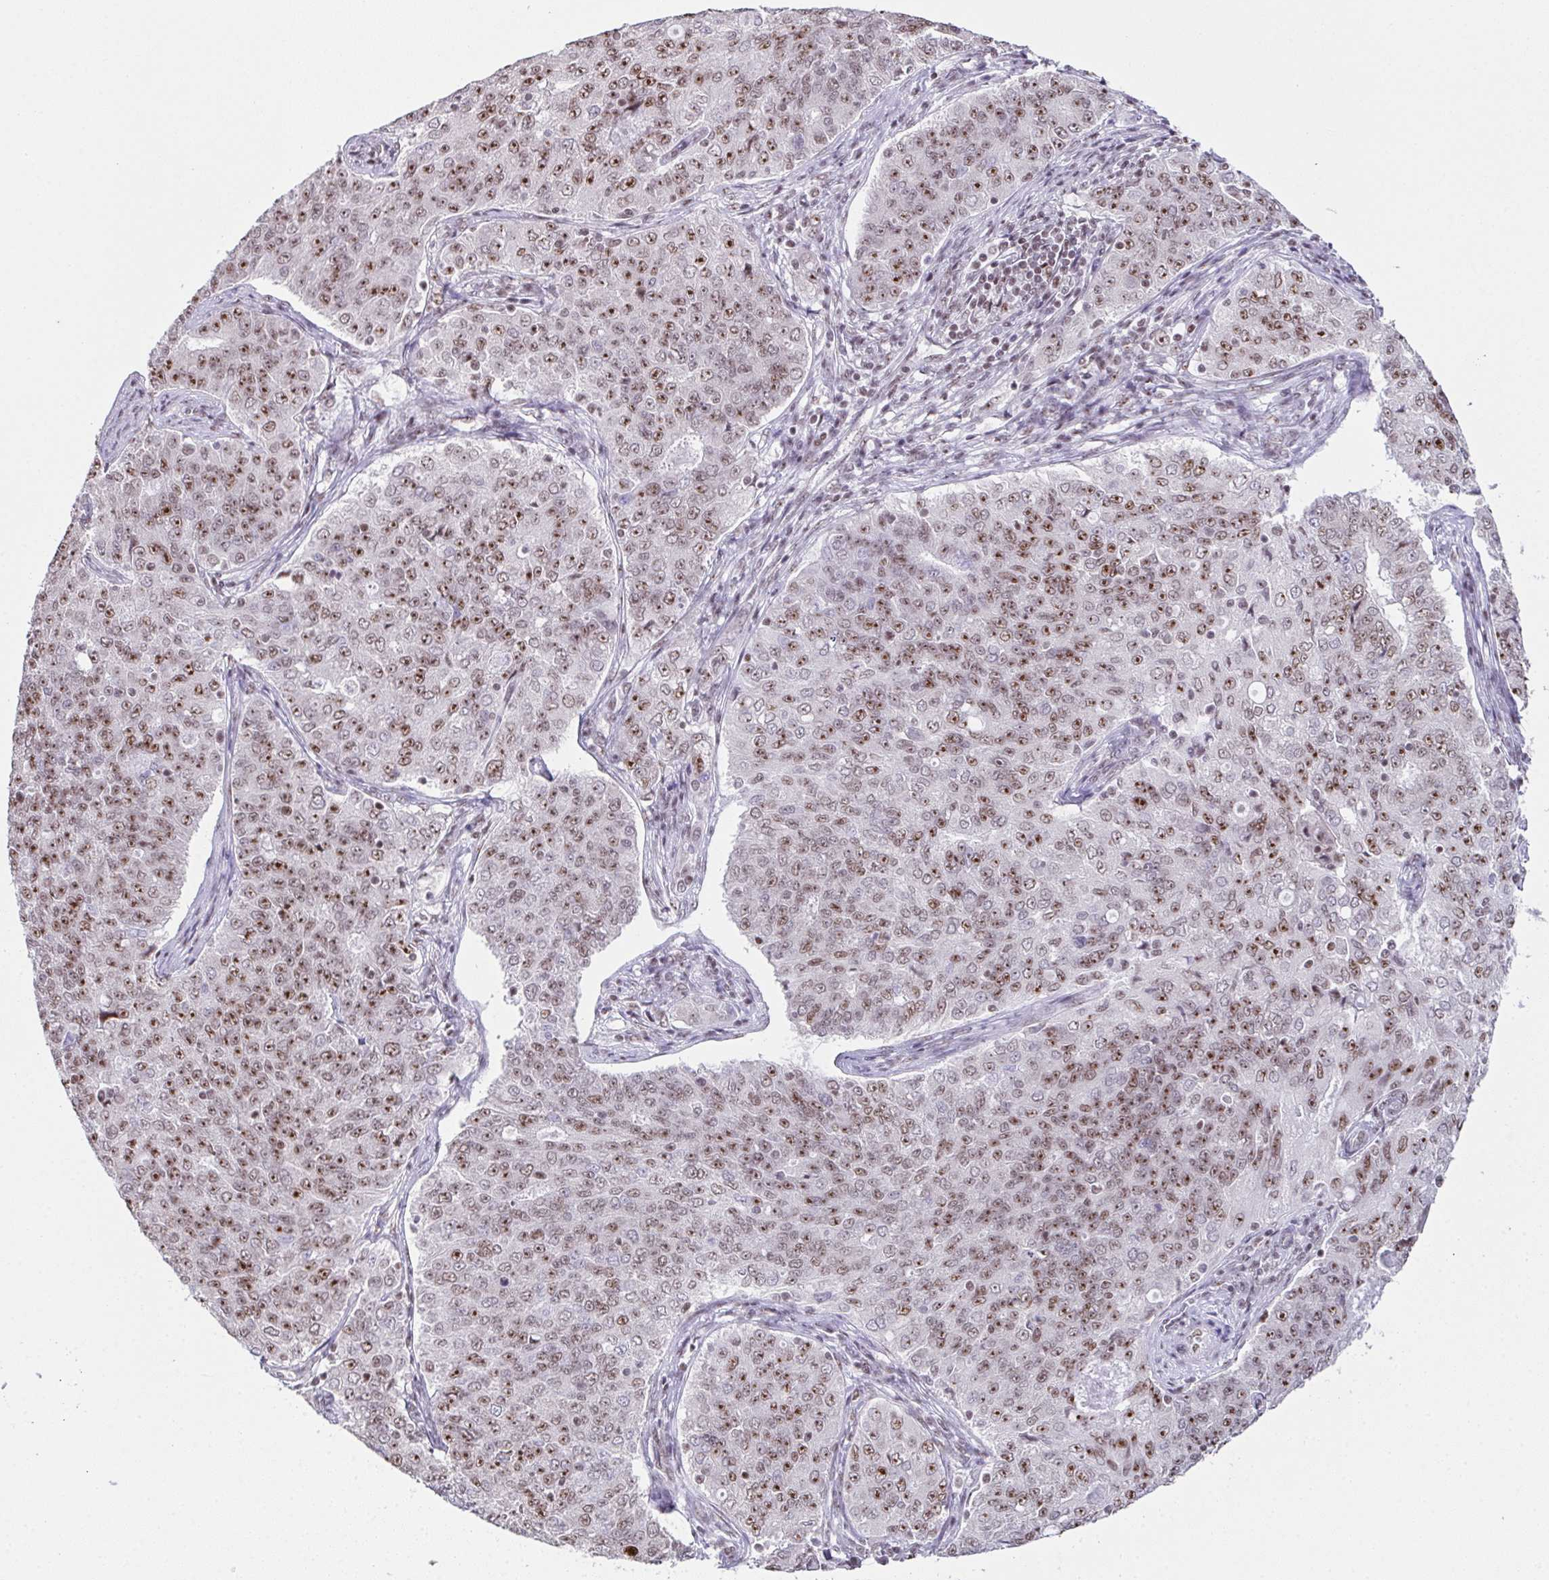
{"staining": {"intensity": "moderate", "quantity": ">75%", "location": "nuclear"}, "tissue": "endometrial cancer", "cell_type": "Tumor cells", "image_type": "cancer", "snomed": [{"axis": "morphology", "description": "Adenocarcinoma, NOS"}, {"axis": "topography", "description": "Endometrium"}], "caption": "Endometrial adenocarcinoma tissue reveals moderate nuclear expression in approximately >75% of tumor cells, visualized by immunohistochemistry.", "gene": "ZNF800", "patient": {"sex": "female", "age": 43}}